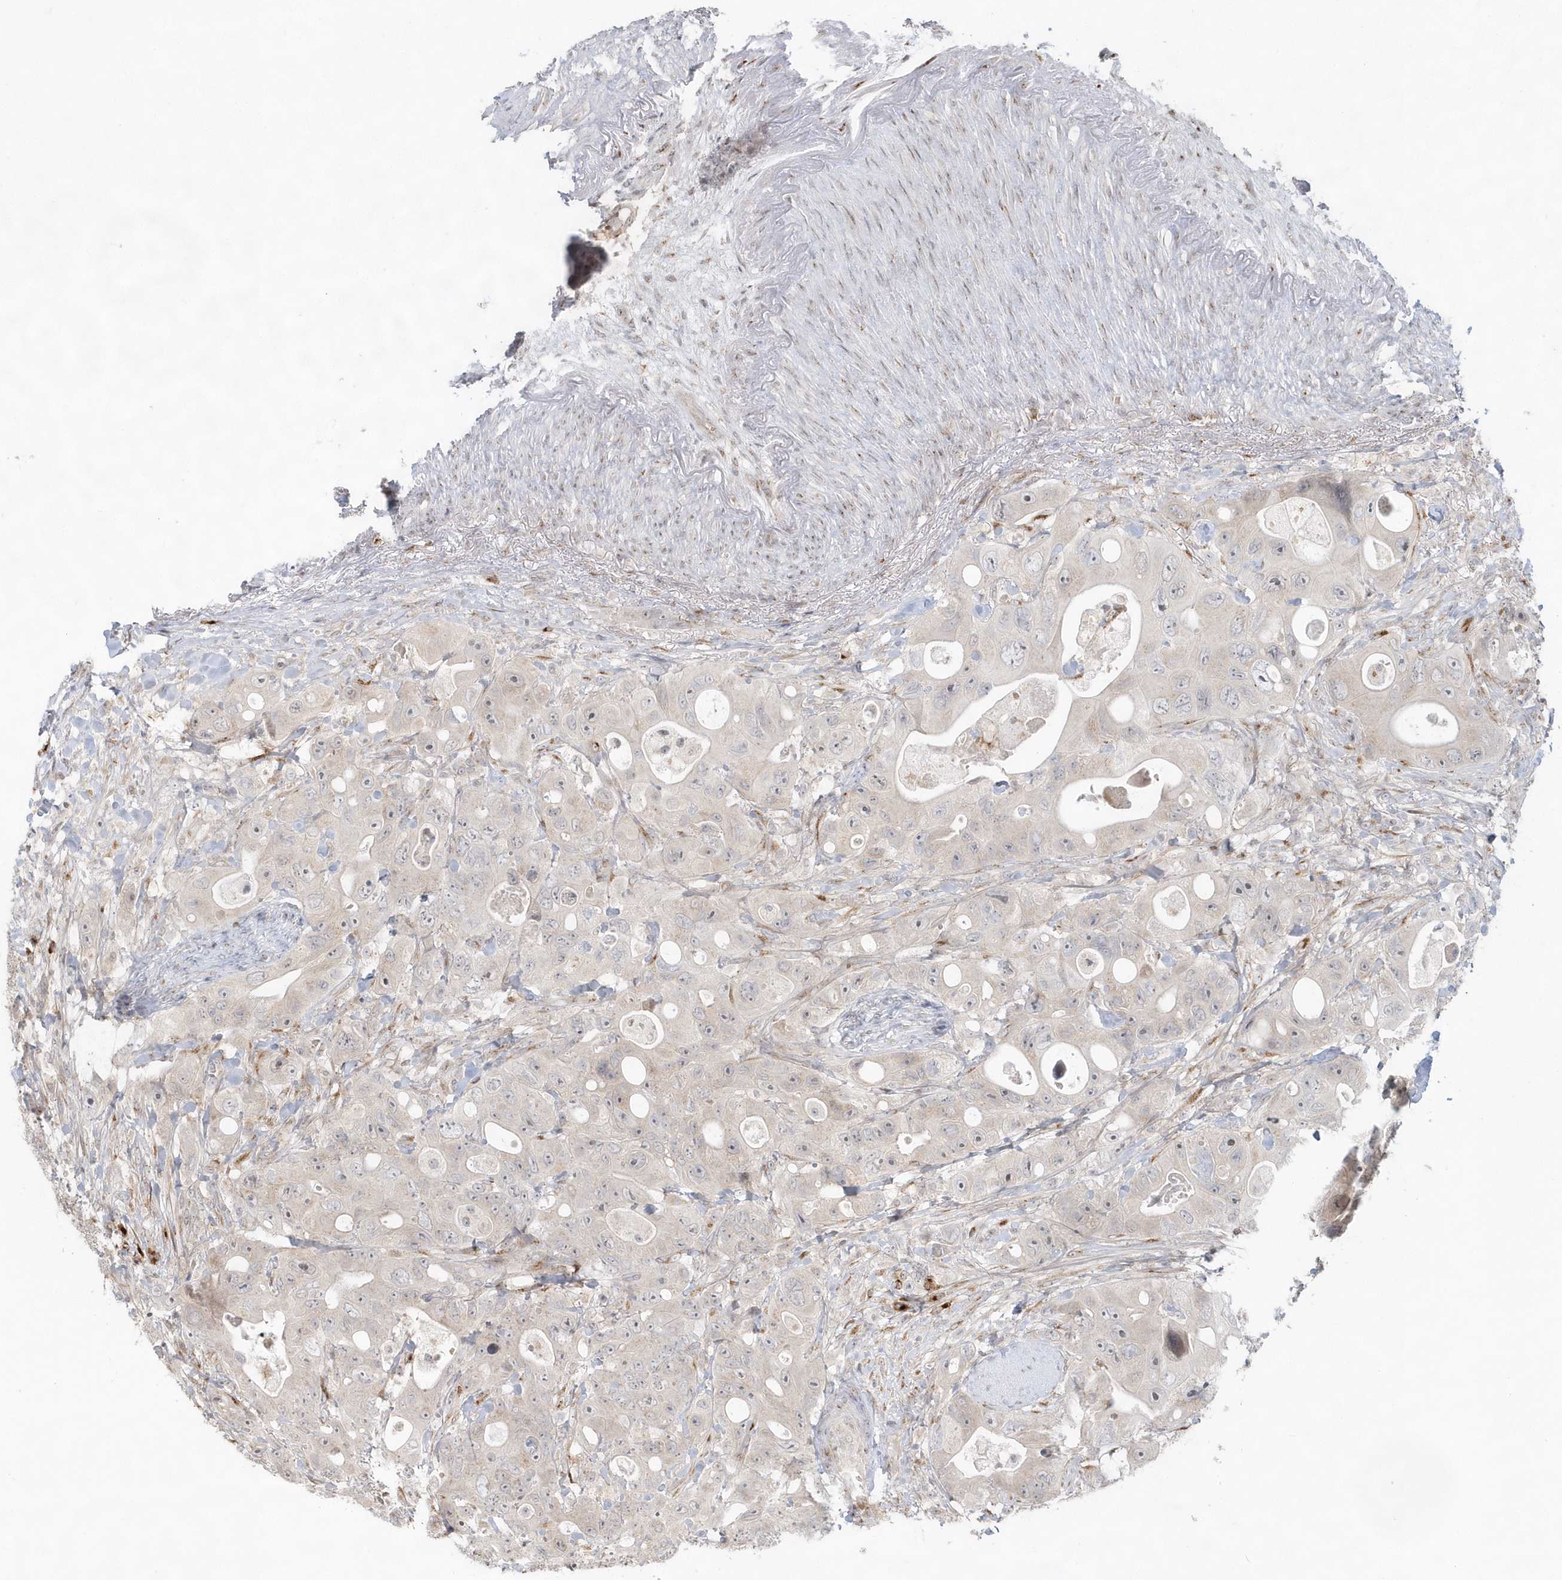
{"staining": {"intensity": "negative", "quantity": "none", "location": "none"}, "tissue": "colorectal cancer", "cell_type": "Tumor cells", "image_type": "cancer", "snomed": [{"axis": "morphology", "description": "Adenocarcinoma, NOS"}, {"axis": "topography", "description": "Colon"}], "caption": "An image of human colorectal adenocarcinoma is negative for staining in tumor cells.", "gene": "DHFR", "patient": {"sex": "female", "age": 46}}